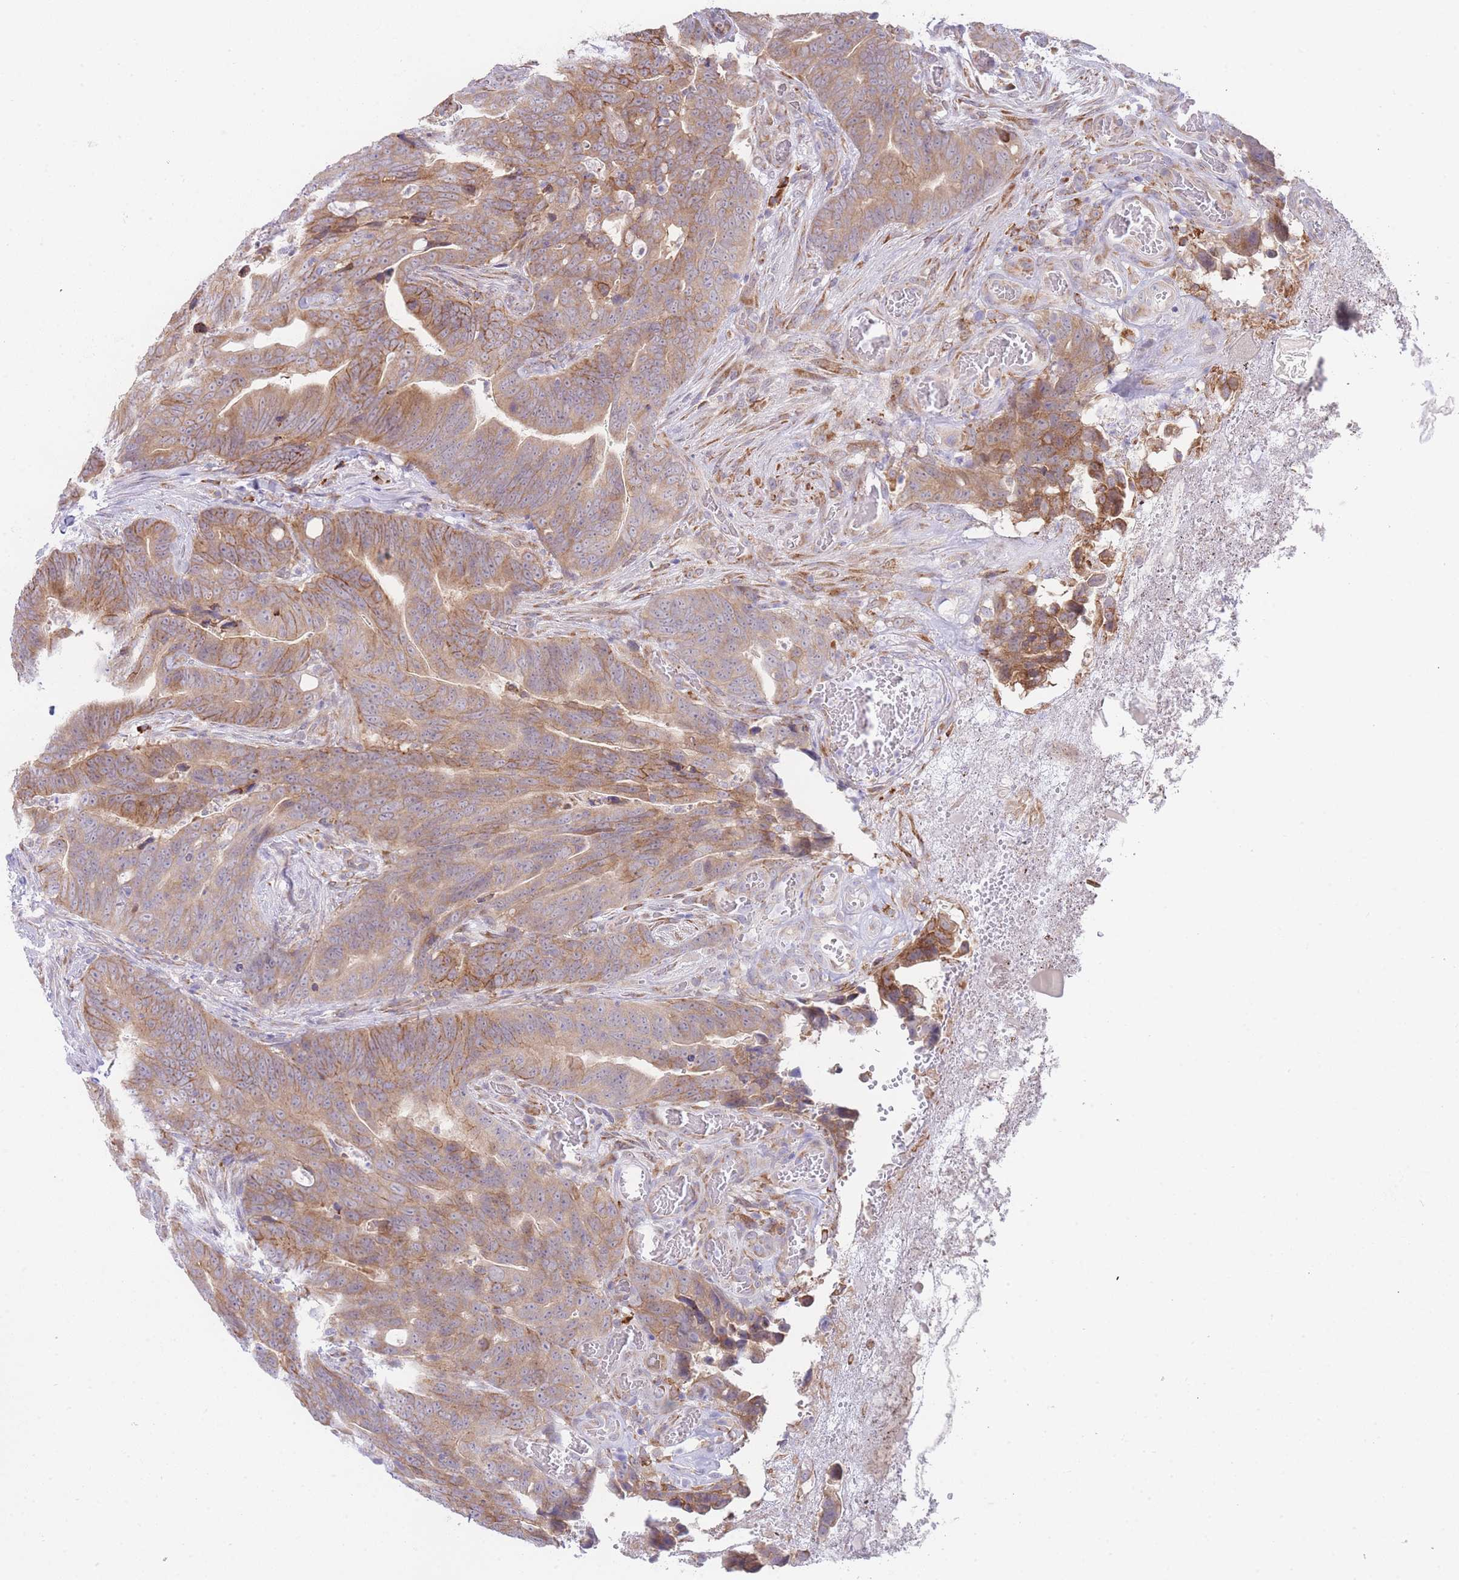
{"staining": {"intensity": "moderate", "quantity": ">75%", "location": "cytoplasmic/membranous"}, "tissue": "colorectal cancer", "cell_type": "Tumor cells", "image_type": "cancer", "snomed": [{"axis": "morphology", "description": "Adenocarcinoma, NOS"}, {"axis": "topography", "description": "Colon"}], "caption": "Immunohistochemical staining of human colorectal adenocarcinoma displays medium levels of moderate cytoplasmic/membranous positivity in about >75% of tumor cells.", "gene": "ZNF510", "patient": {"sex": "female", "age": 82}}